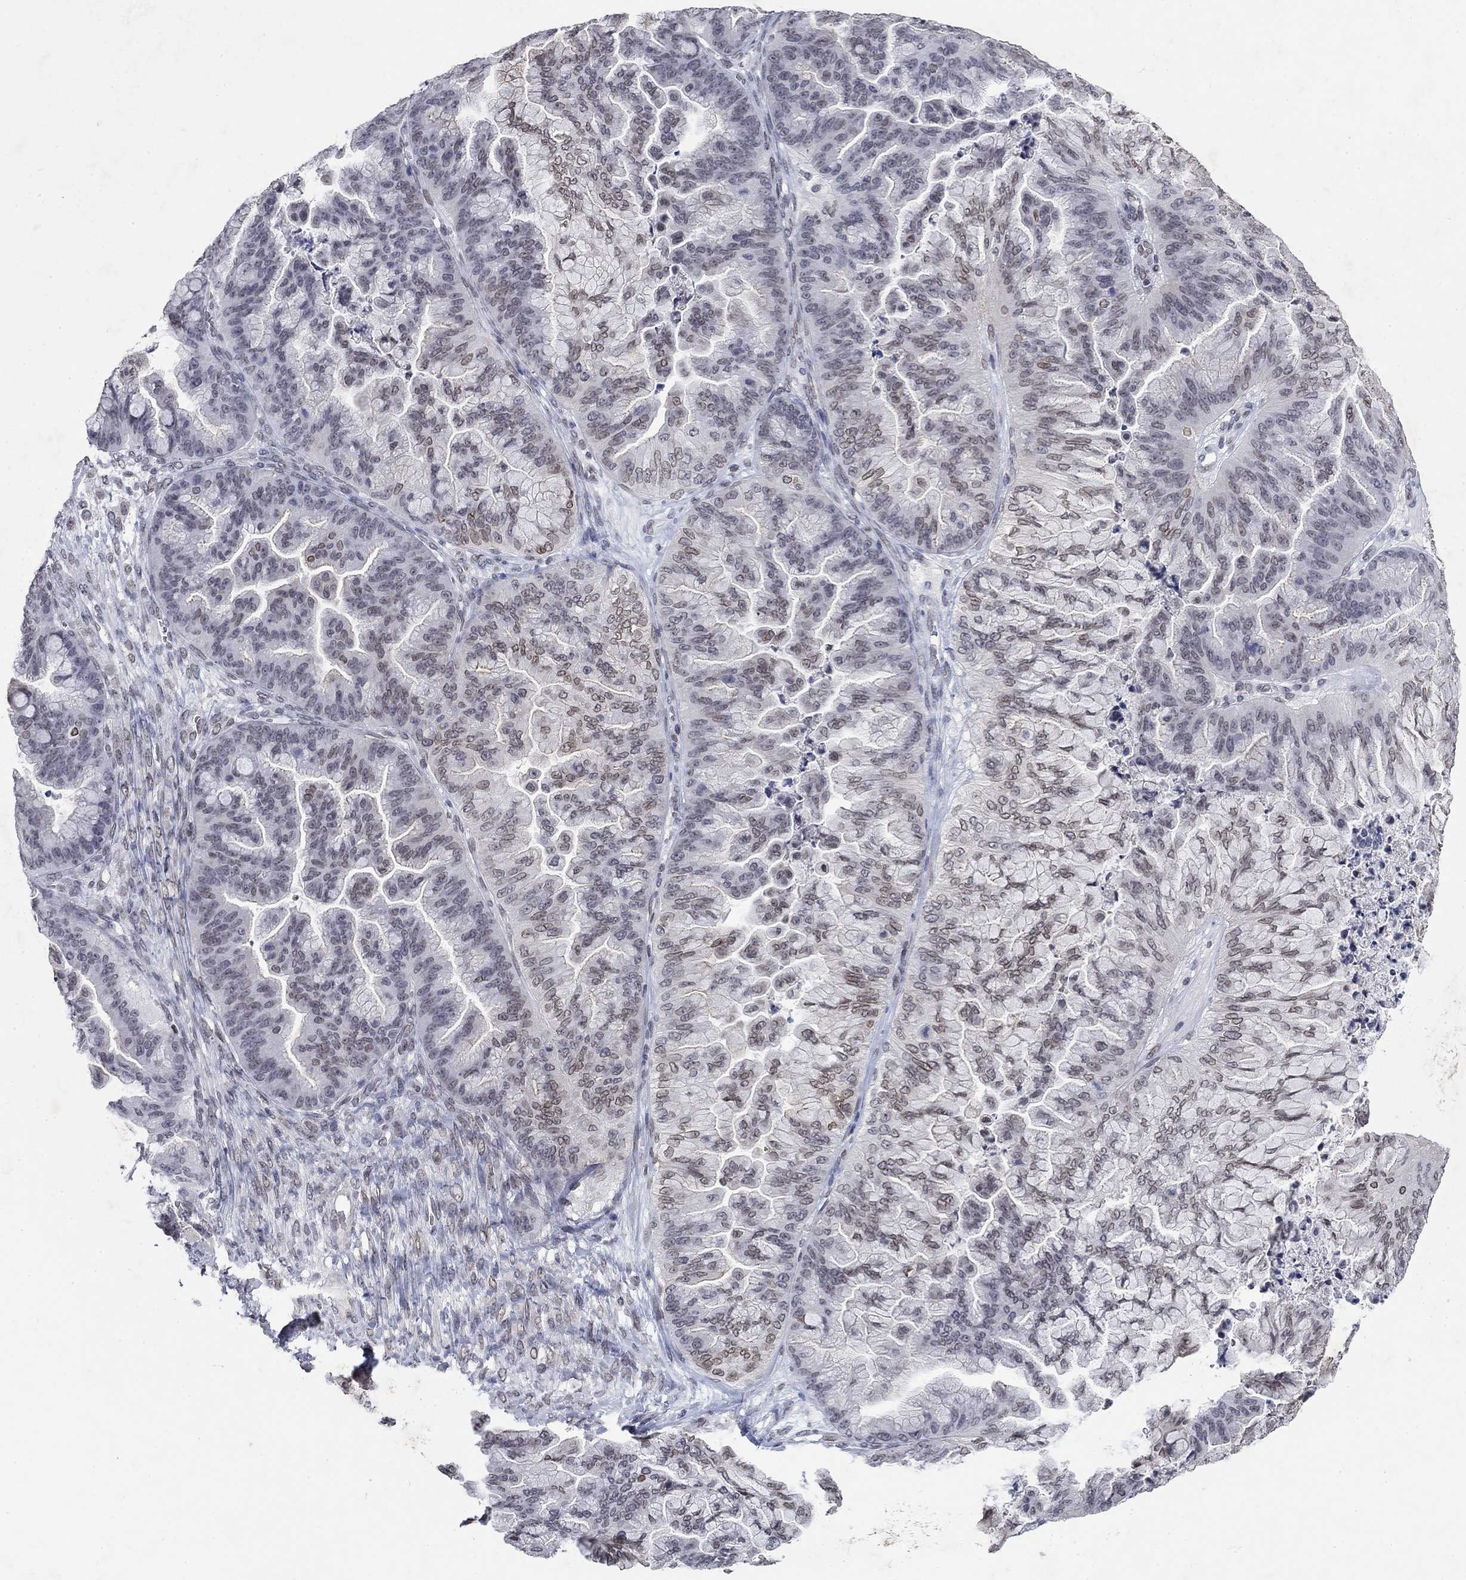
{"staining": {"intensity": "moderate", "quantity": "<25%", "location": "cytoplasmic/membranous,nuclear"}, "tissue": "ovarian cancer", "cell_type": "Tumor cells", "image_type": "cancer", "snomed": [{"axis": "morphology", "description": "Cystadenocarcinoma, mucinous, NOS"}, {"axis": "topography", "description": "Ovary"}], "caption": "Approximately <25% of tumor cells in human ovarian cancer (mucinous cystadenocarcinoma) show moderate cytoplasmic/membranous and nuclear protein expression as visualized by brown immunohistochemical staining.", "gene": "TOR1AIP1", "patient": {"sex": "female", "age": 67}}